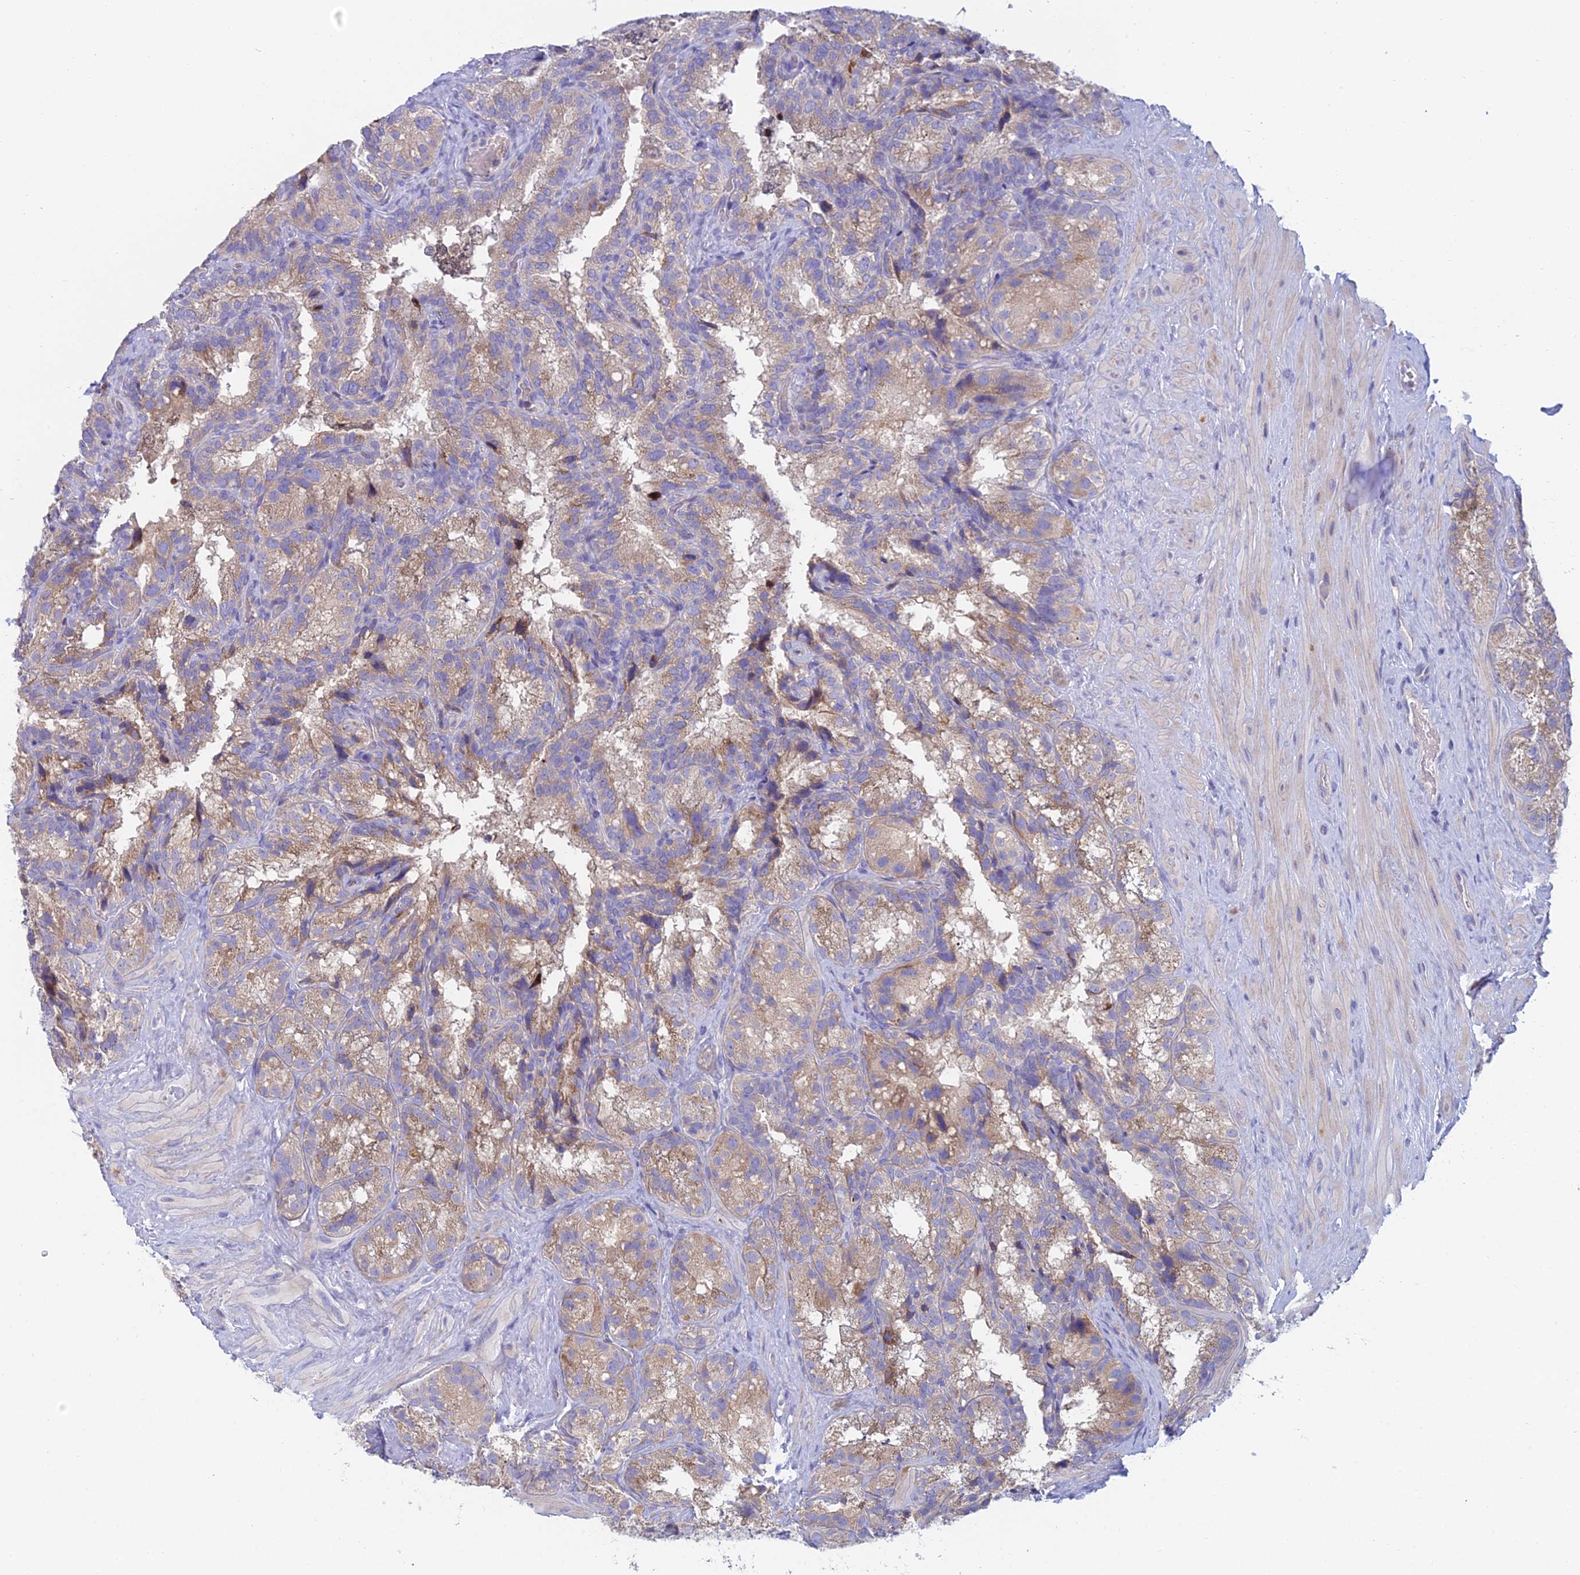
{"staining": {"intensity": "weak", "quantity": ">75%", "location": "cytoplasmic/membranous"}, "tissue": "seminal vesicle", "cell_type": "Glandular cells", "image_type": "normal", "snomed": [{"axis": "morphology", "description": "Normal tissue, NOS"}, {"axis": "topography", "description": "Seminal veicle"}], "caption": "An IHC photomicrograph of benign tissue is shown. Protein staining in brown highlights weak cytoplasmic/membranous positivity in seminal vesicle within glandular cells.", "gene": "ZNF564", "patient": {"sex": "male", "age": 58}}